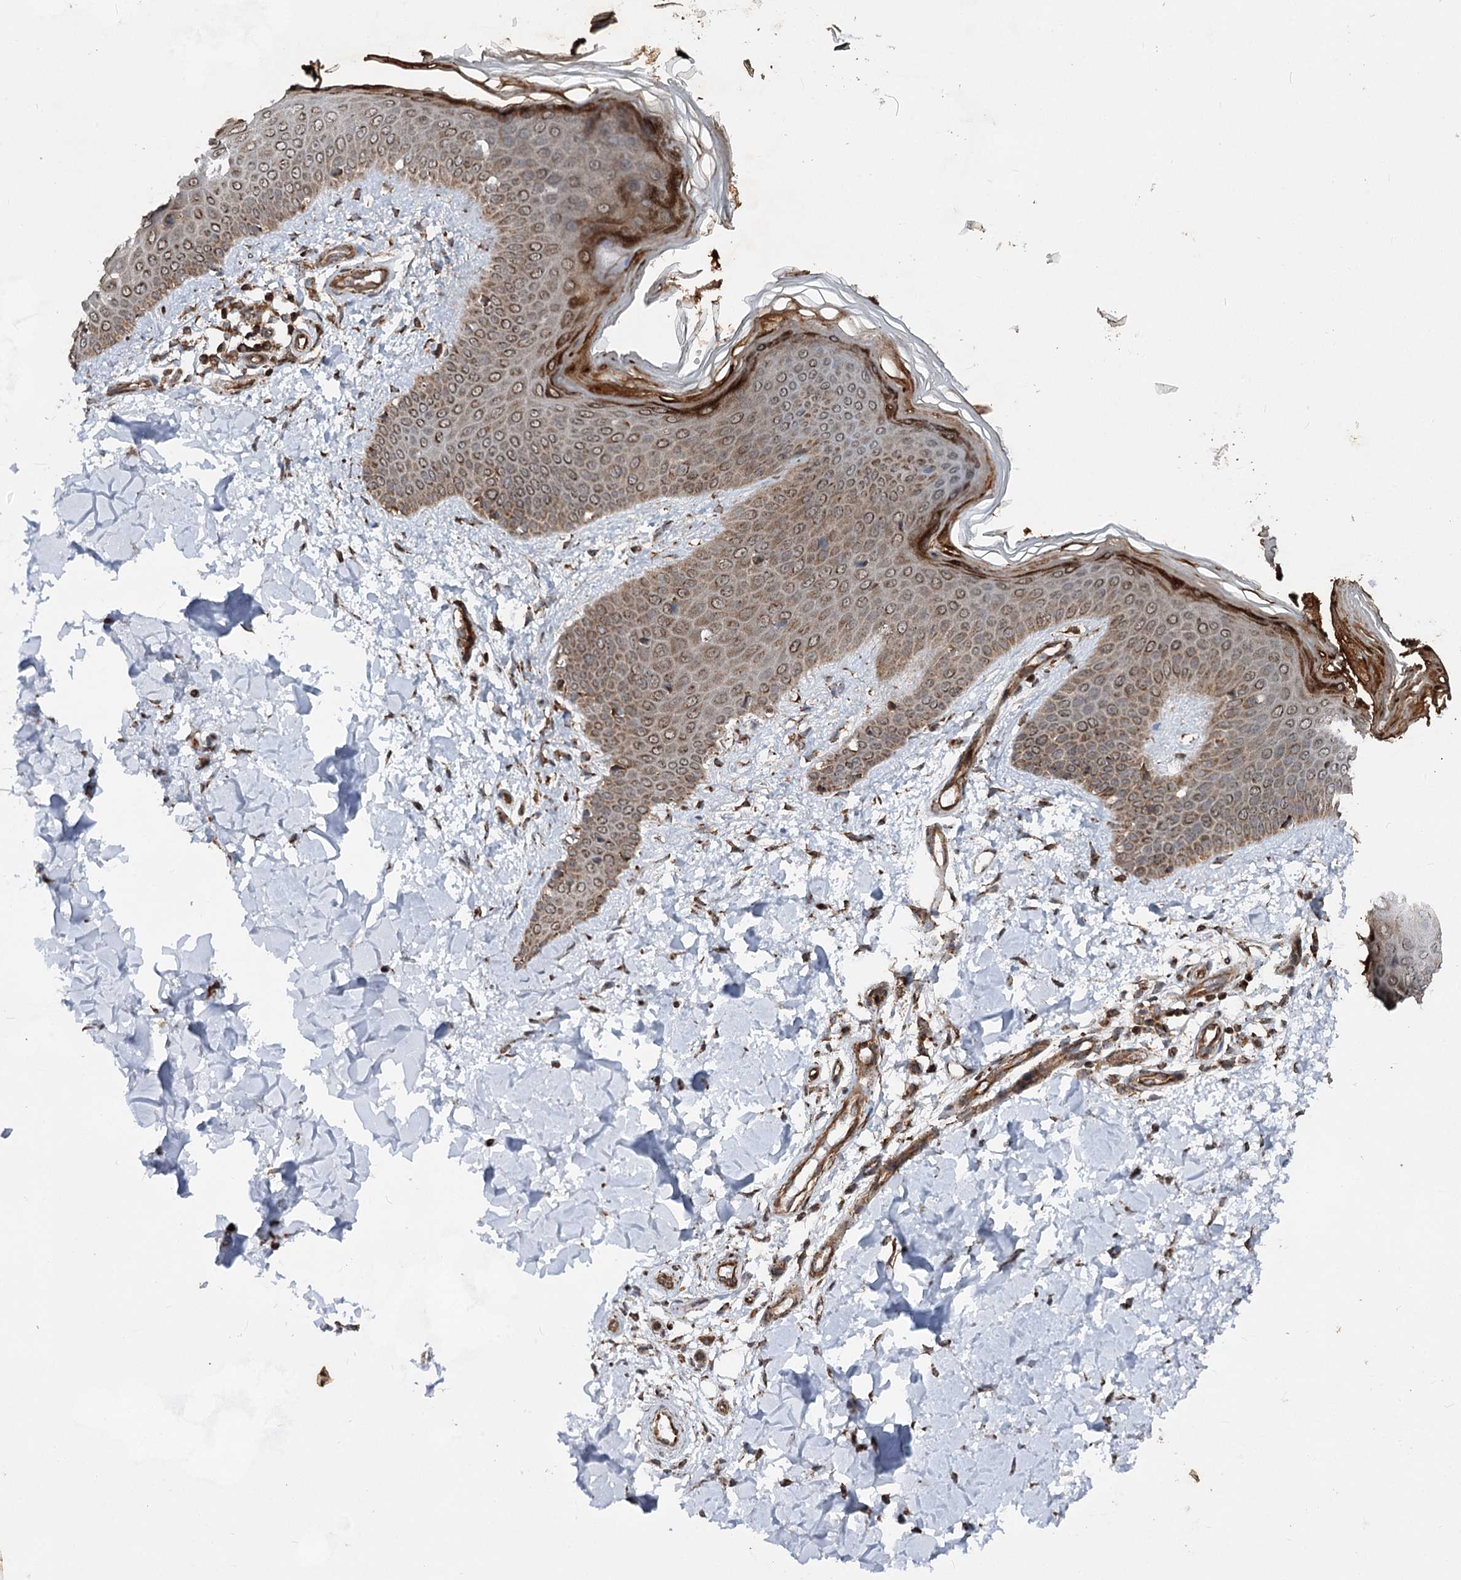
{"staining": {"intensity": "strong", "quantity": ">75%", "location": "cytoplasmic/membranous"}, "tissue": "skin", "cell_type": "Fibroblasts", "image_type": "normal", "snomed": [{"axis": "morphology", "description": "Normal tissue, NOS"}, {"axis": "topography", "description": "Skin"}], "caption": "About >75% of fibroblasts in benign human skin display strong cytoplasmic/membranous protein expression as visualized by brown immunohistochemical staining.", "gene": "FGFR1OP2", "patient": {"sex": "male", "age": 36}}